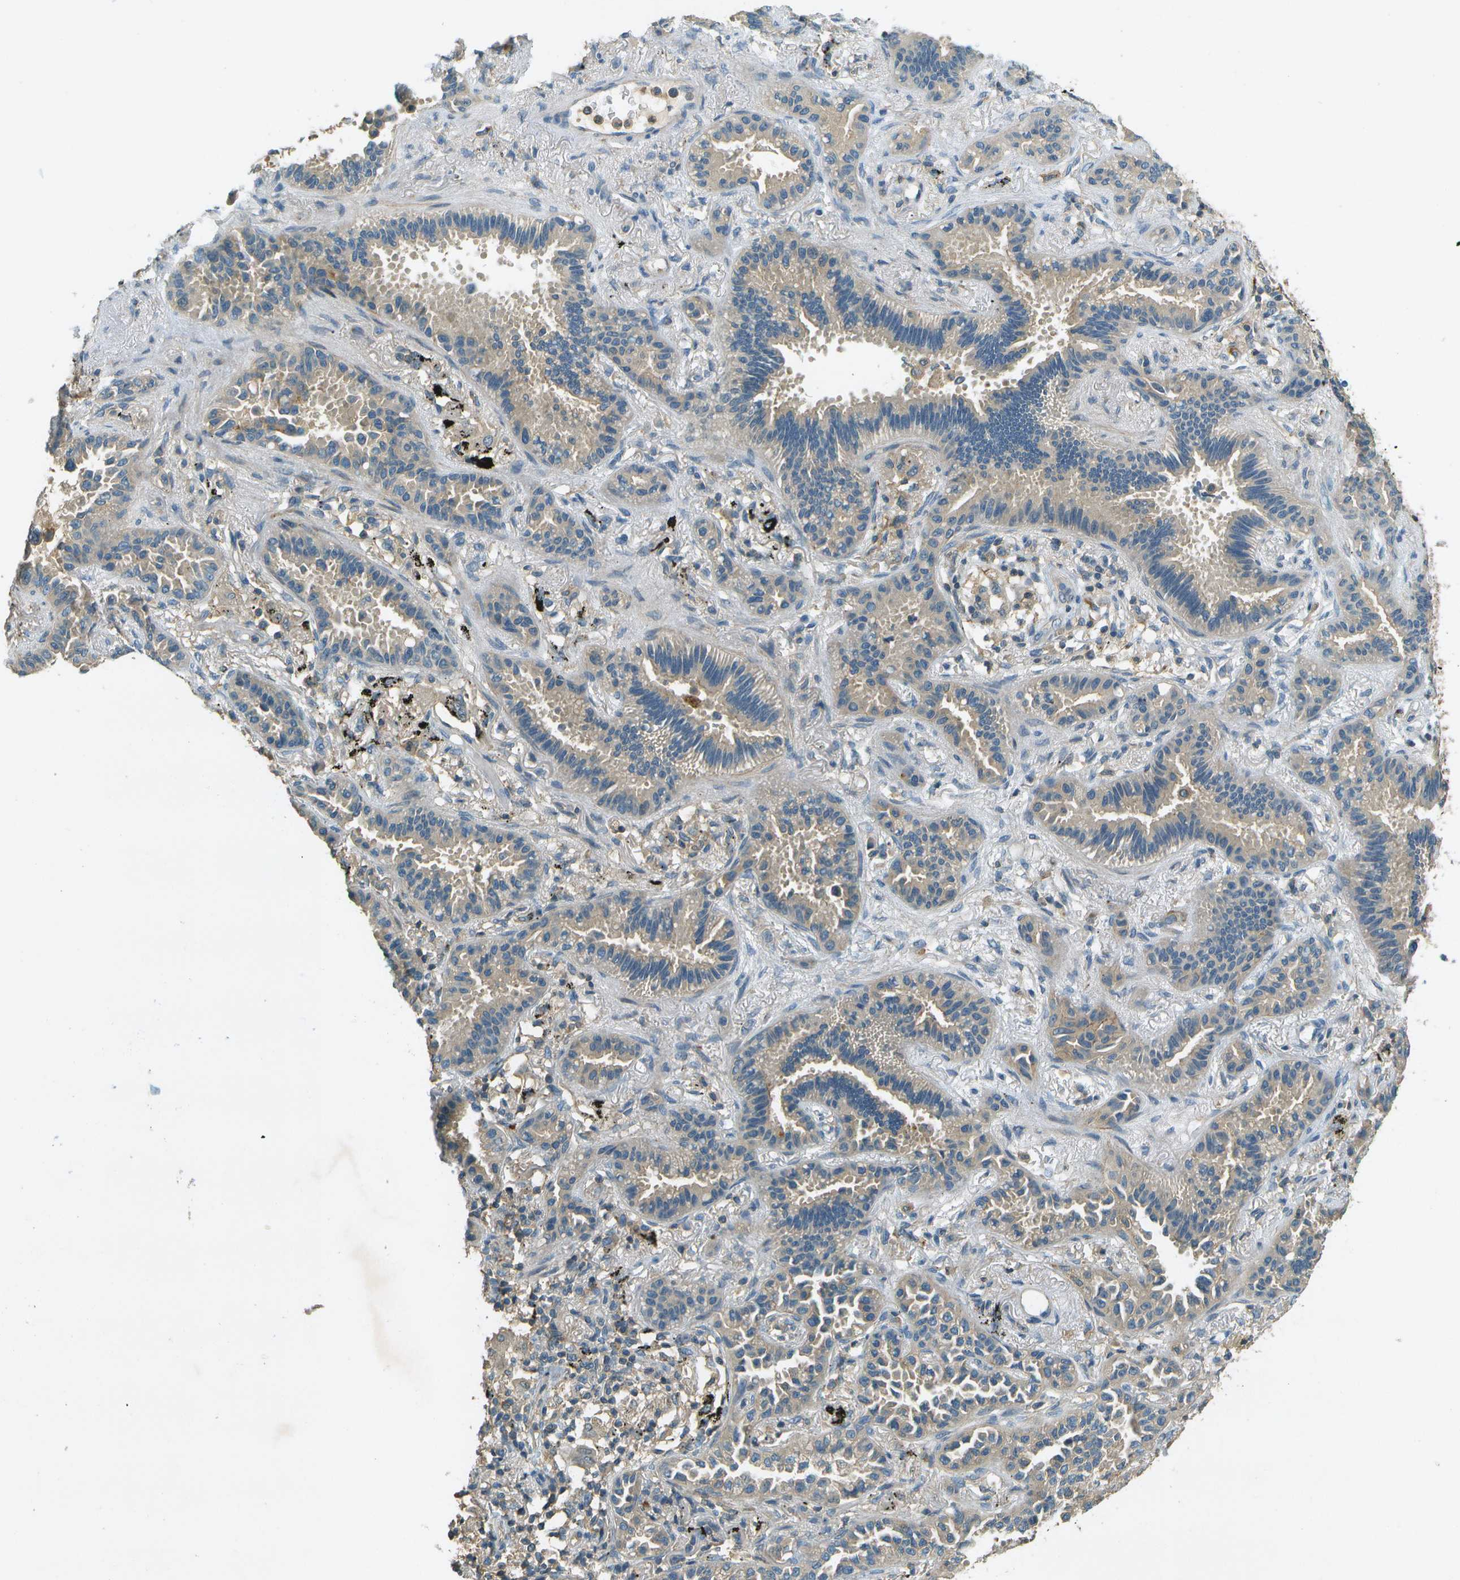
{"staining": {"intensity": "weak", "quantity": ">75%", "location": "cytoplasmic/membranous"}, "tissue": "lung cancer", "cell_type": "Tumor cells", "image_type": "cancer", "snomed": [{"axis": "morphology", "description": "Normal tissue, NOS"}, {"axis": "morphology", "description": "Adenocarcinoma, NOS"}, {"axis": "topography", "description": "Lung"}], "caption": "Immunohistochemical staining of lung adenocarcinoma shows weak cytoplasmic/membranous protein expression in approximately >75% of tumor cells.", "gene": "NUDT4", "patient": {"sex": "male", "age": 59}}